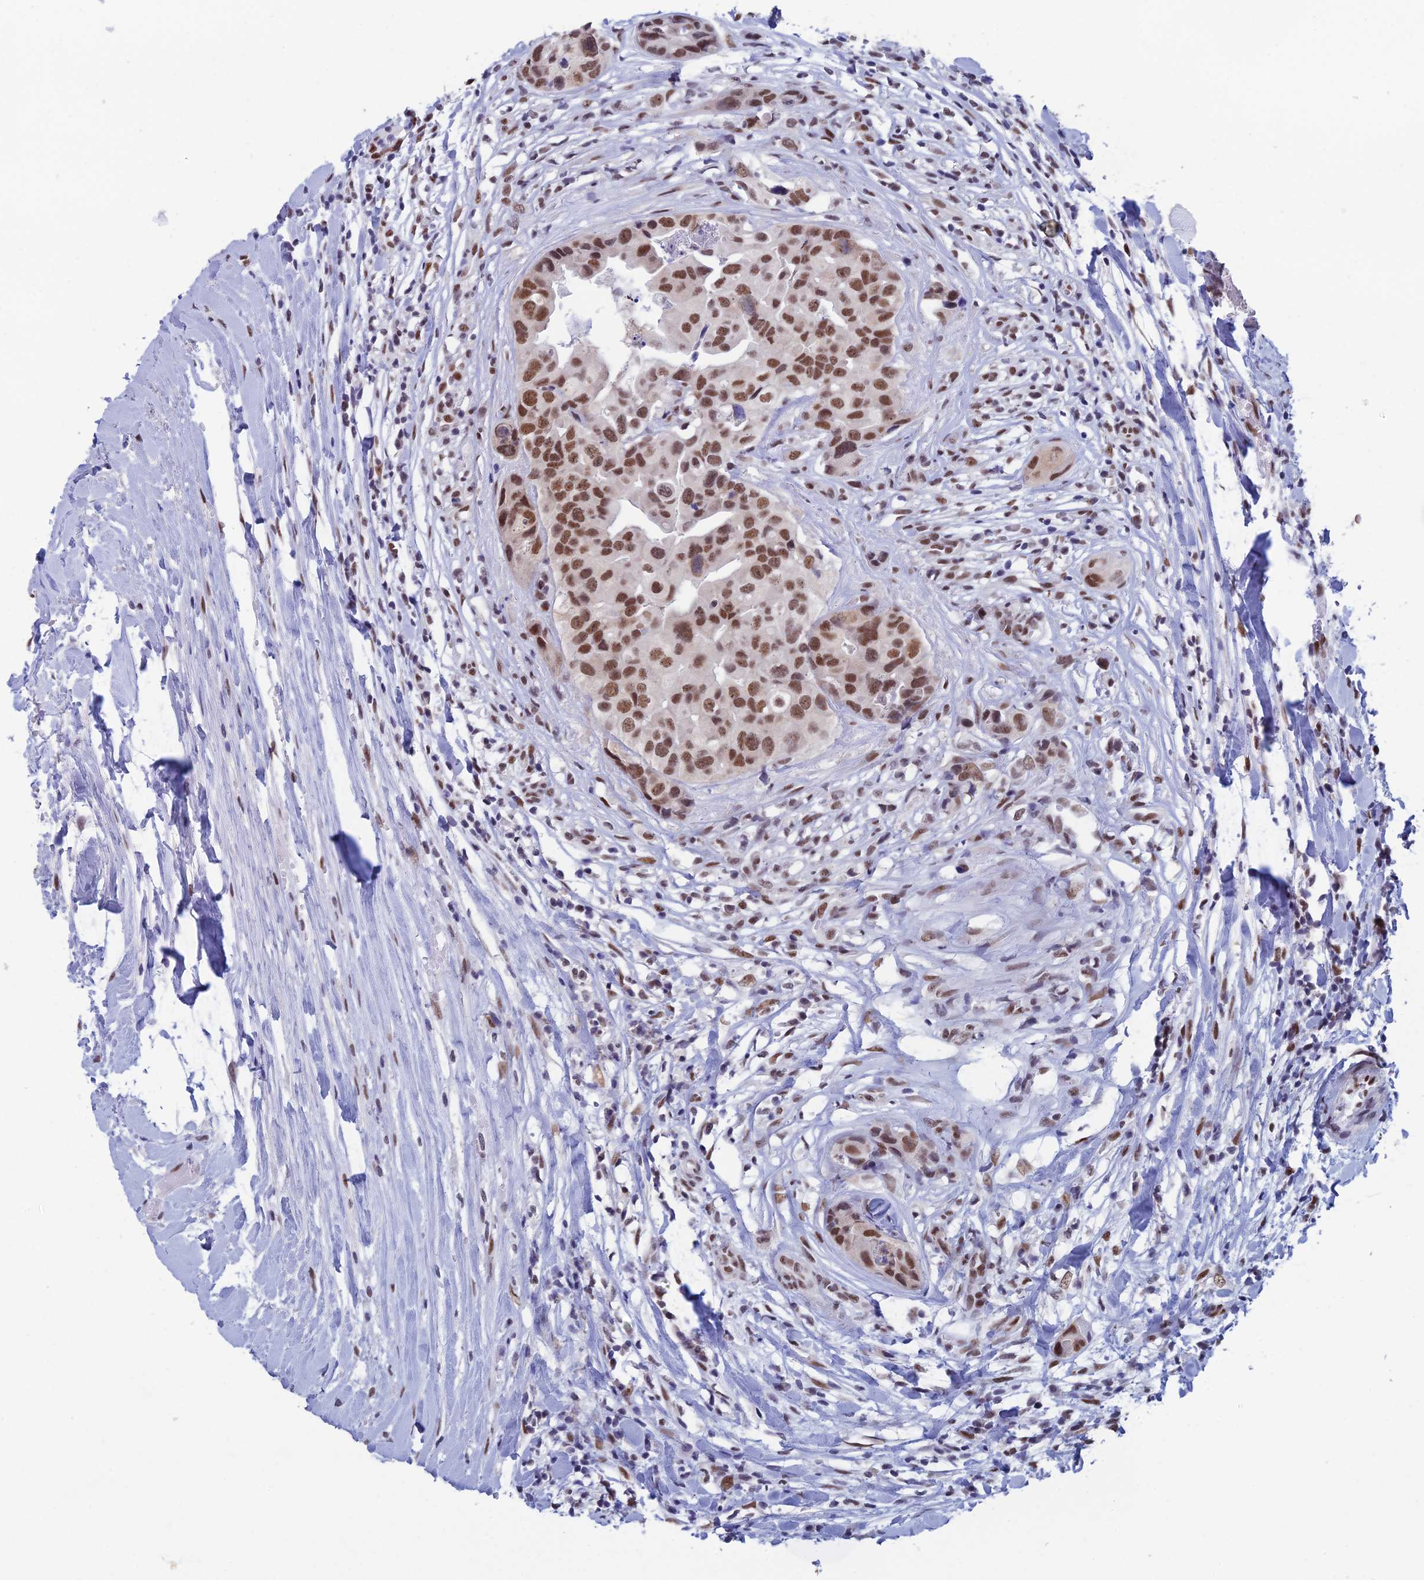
{"staining": {"intensity": "moderate", "quantity": ">75%", "location": "nuclear"}, "tissue": "head and neck cancer", "cell_type": "Tumor cells", "image_type": "cancer", "snomed": [{"axis": "morphology", "description": "Adenocarcinoma, NOS"}, {"axis": "morphology", "description": "Adenocarcinoma, metastatic, NOS"}, {"axis": "topography", "description": "Head-Neck"}], "caption": "About >75% of tumor cells in human head and neck cancer reveal moderate nuclear protein expression as visualized by brown immunohistochemical staining.", "gene": "NABP2", "patient": {"sex": "male", "age": 75}}